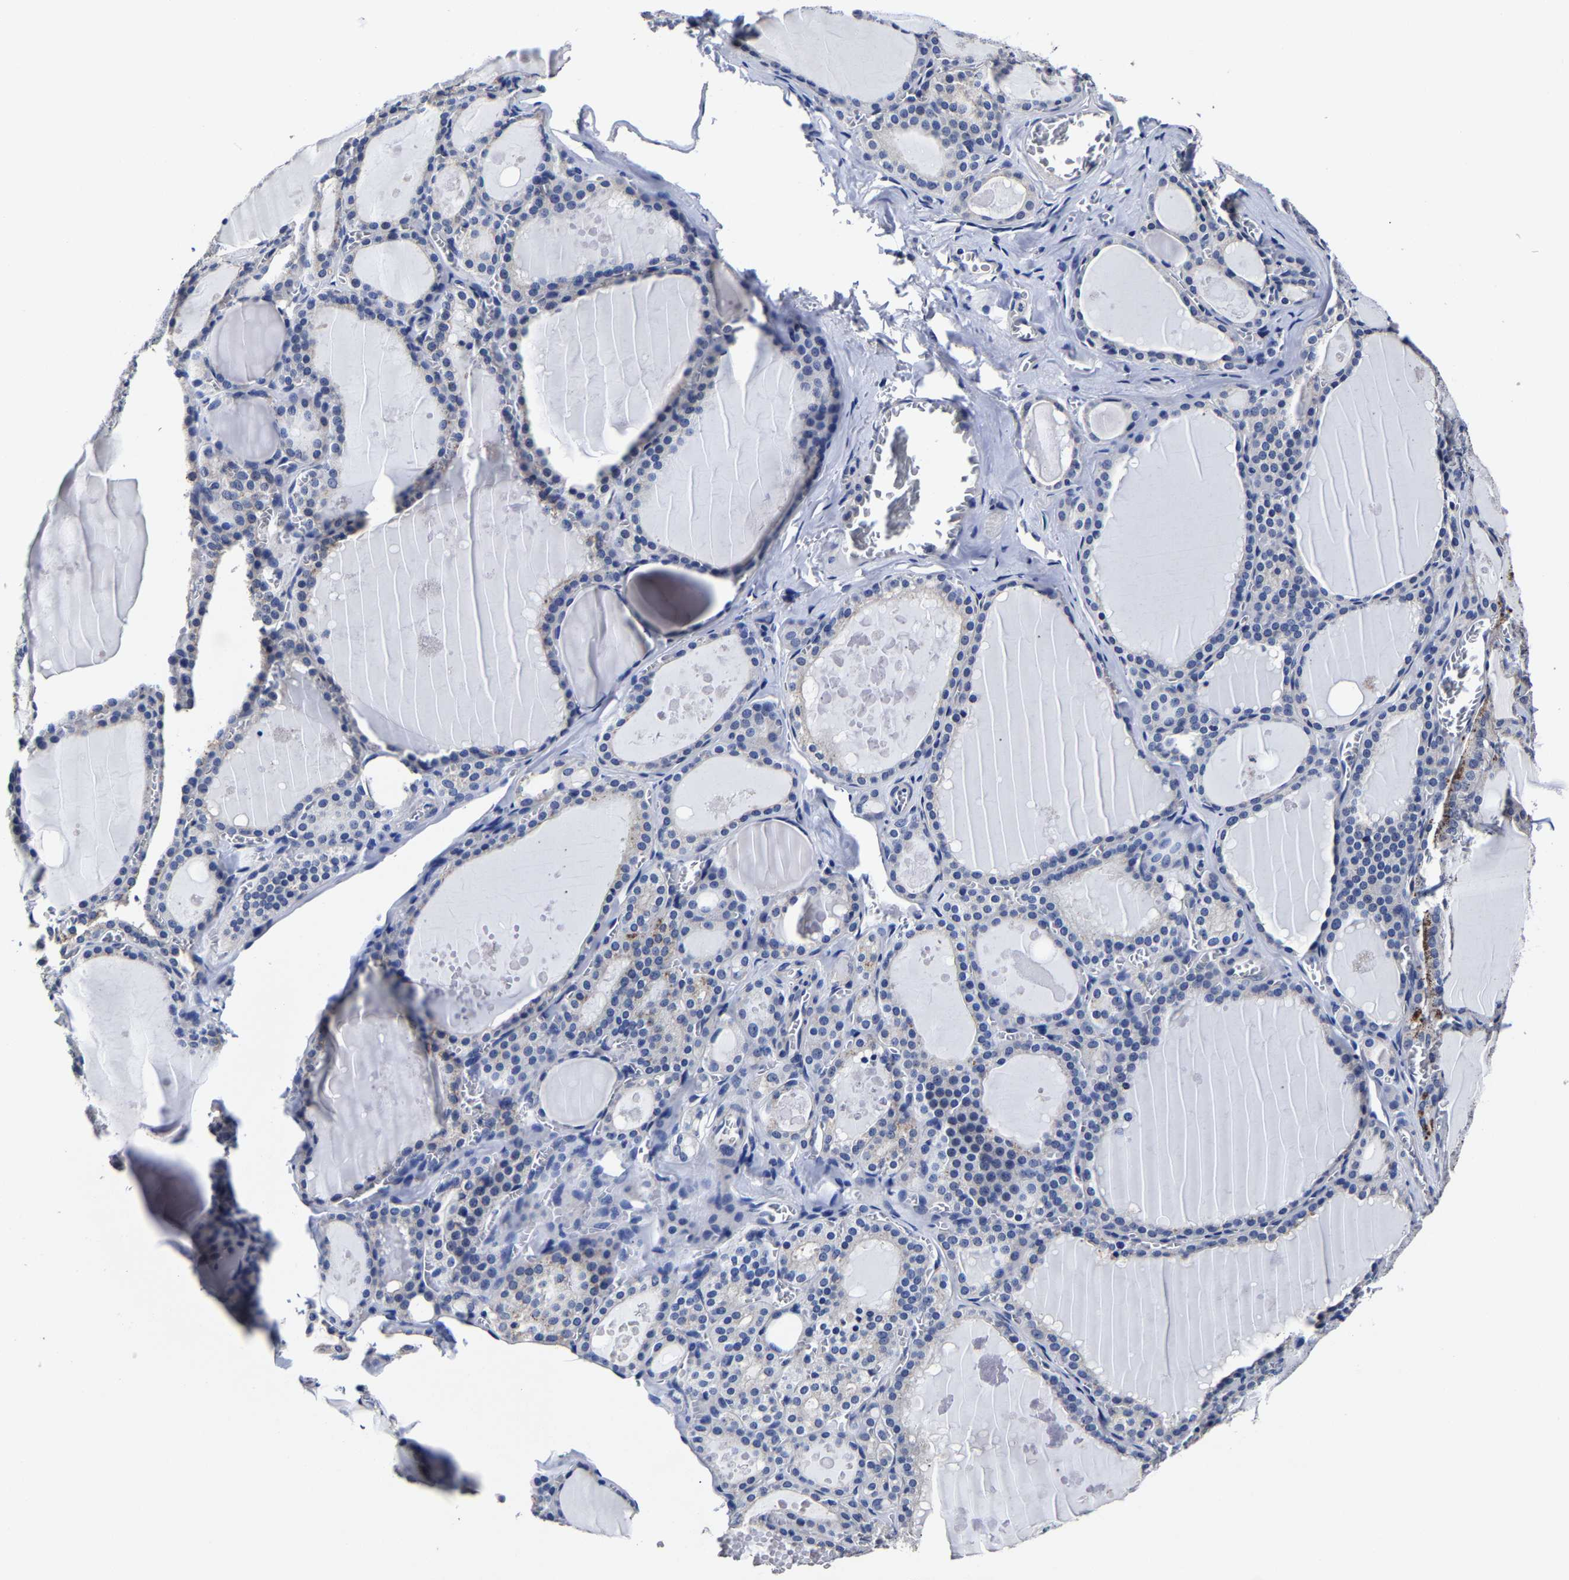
{"staining": {"intensity": "negative", "quantity": "none", "location": "none"}, "tissue": "thyroid gland", "cell_type": "Glandular cells", "image_type": "normal", "snomed": [{"axis": "morphology", "description": "Normal tissue, NOS"}, {"axis": "topography", "description": "Thyroid gland"}], "caption": "Glandular cells show no significant staining in normal thyroid gland. Brightfield microscopy of immunohistochemistry (IHC) stained with DAB (3,3'-diaminobenzidine) (brown) and hematoxylin (blue), captured at high magnification.", "gene": "AKAP4", "patient": {"sex": "male", "age": 56}}